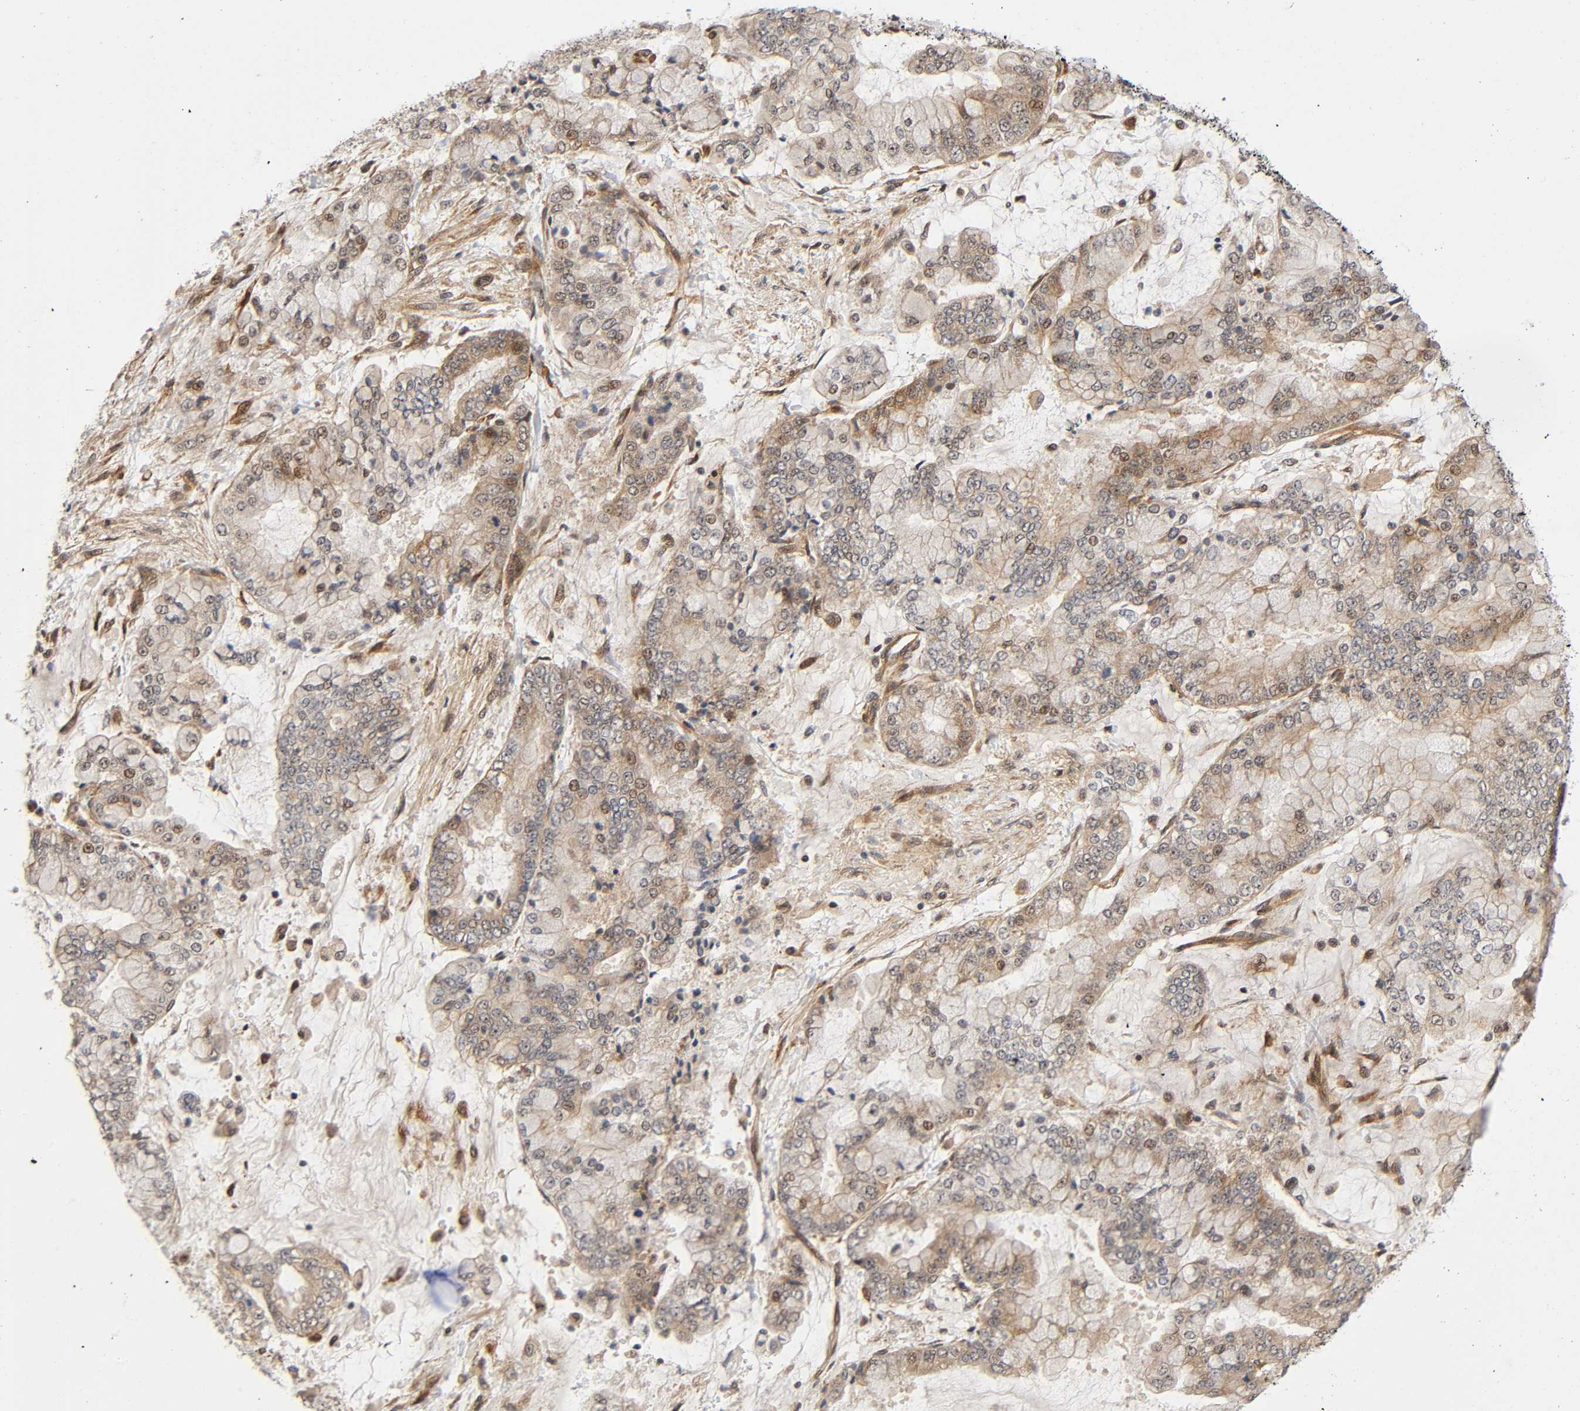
{"staining": {"intensity": "weak", "quantity": "25%-75%", "location": "cytoplasmic/membranous,nuclear"}, "tissue": "stomach cancer", "cell_type": "Tumor cells", "image_type": "cancer", "snomed": [{"axis": "morphology", "description": "Normal tissue, NOS"}, {"axis": "morphology", "description": "Adenocarcinoma, NOS"}, {"axis": "topography", "description": "Stomach, upper"}, {"axis": "topography", "description": "Stomach"}], "caption": "Stomach cancer tissue exhibits weak cytoplasmic/membranous and nuclear expression in about 25%-75% of tumor cells, visualized by immunohistochemistry. (DAB (3,3'-diaminobenzidine) = brown stain, brightfield microscopy at high magnification).", "gene": "IQCJ-SCHIP1", "patient": {"sex": "male", "age": 76}}